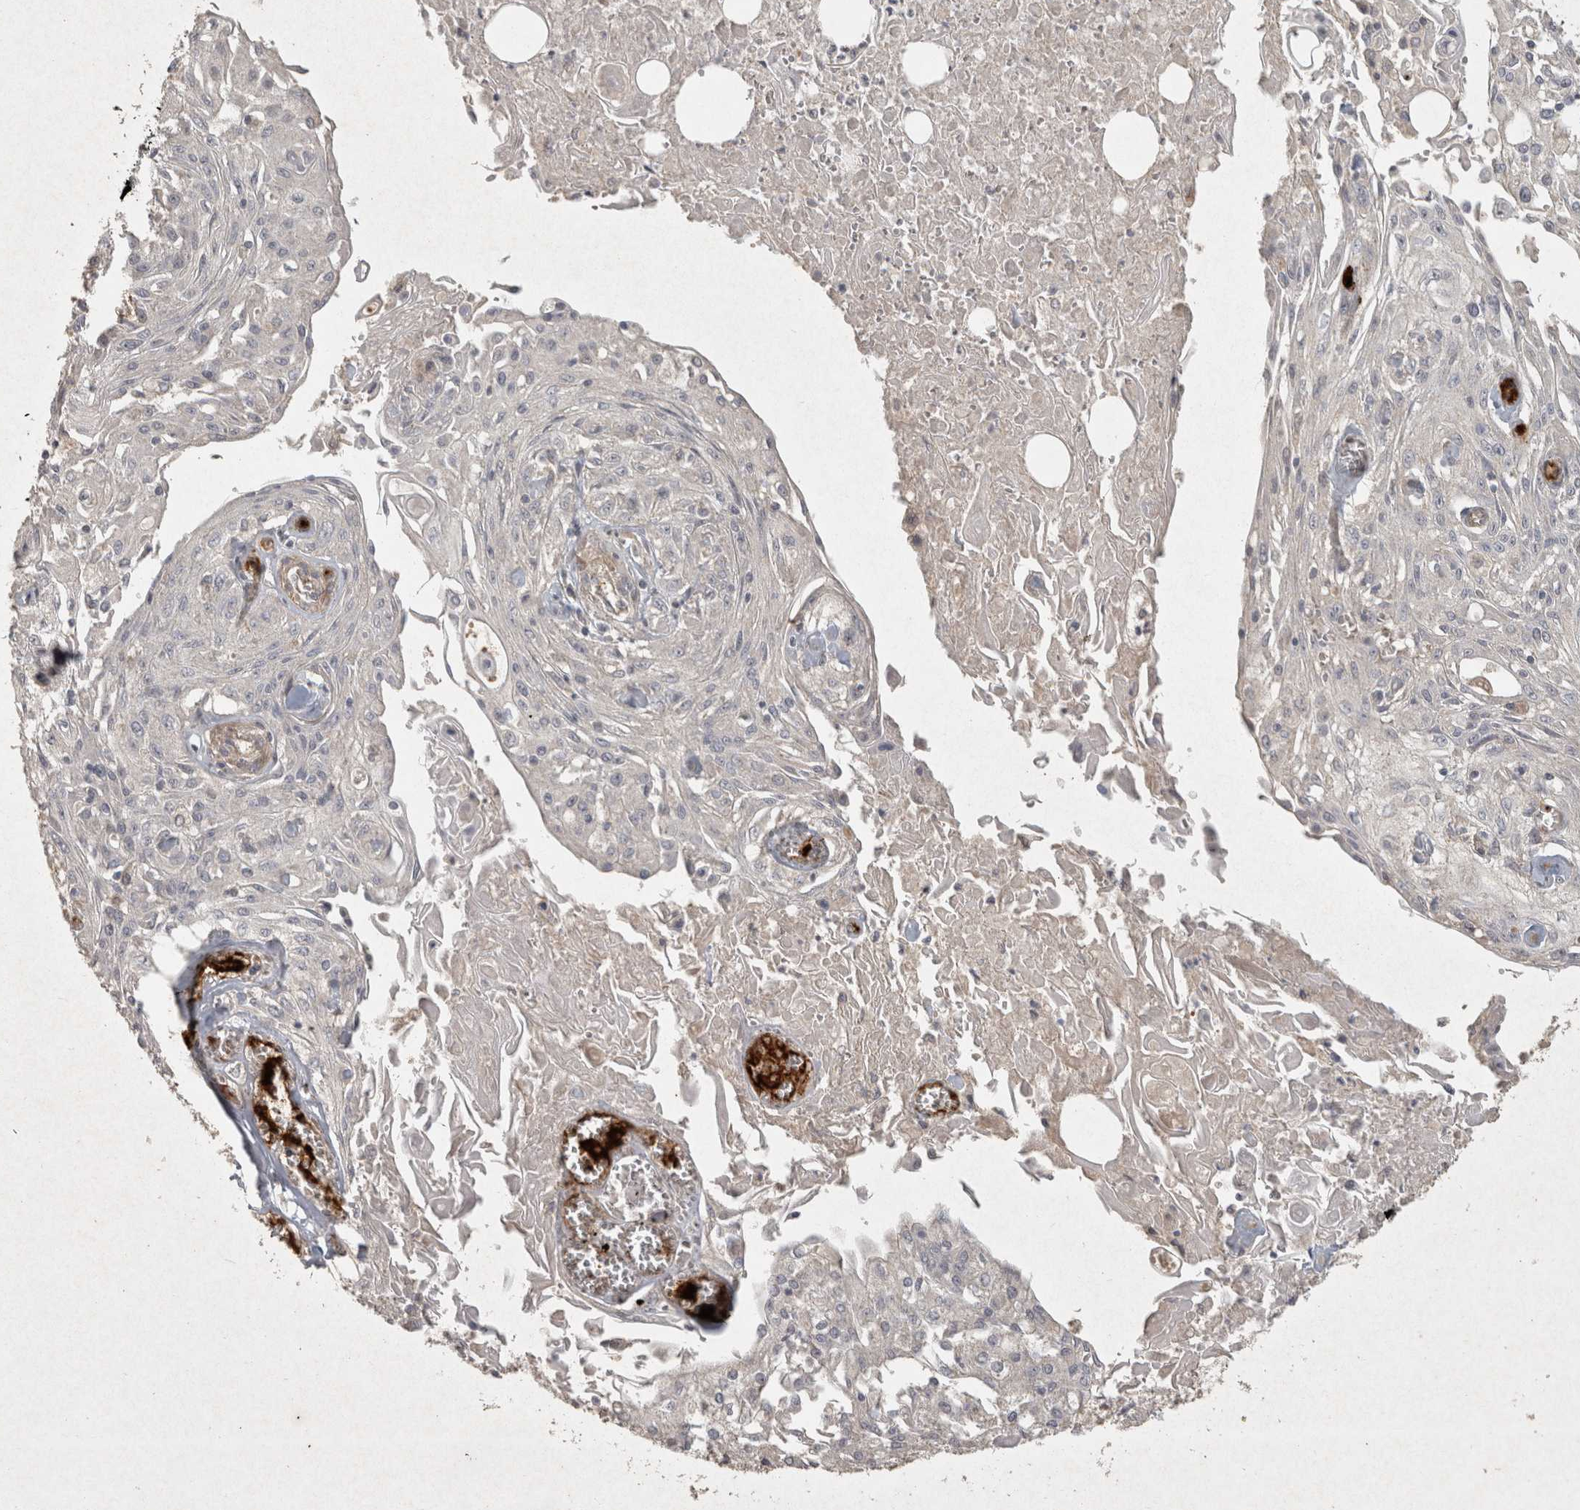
{"staining": {"intensity": "negative", "quantity": "none", "location": "none"}, "tissue": "skin cancer", "cell_type": "Tumor cells", "image_type": "cancer", "snomed": [{"axis": "morphology", "description": "Squamous cell carcinoma, NOS"}, {"axis": "morphology", "description": "Squamous cell carcinoma, metastatic, NOS"}, {"axis": "topography", "description": "Skin"}, {"axis": "topography", "description": "Lymph node"}], "caption": "IHC histopathology image of human skin cancer stained for a protein (brown), which reveals no staining in tumor cells. The staining is performed using DAB (3,3'-diaminobenzidine) brown chromogen with nuclei counter-stained in using hematoxylin.", "gene": "OSTN", "patient": {"sex": "male", "age": 75}}